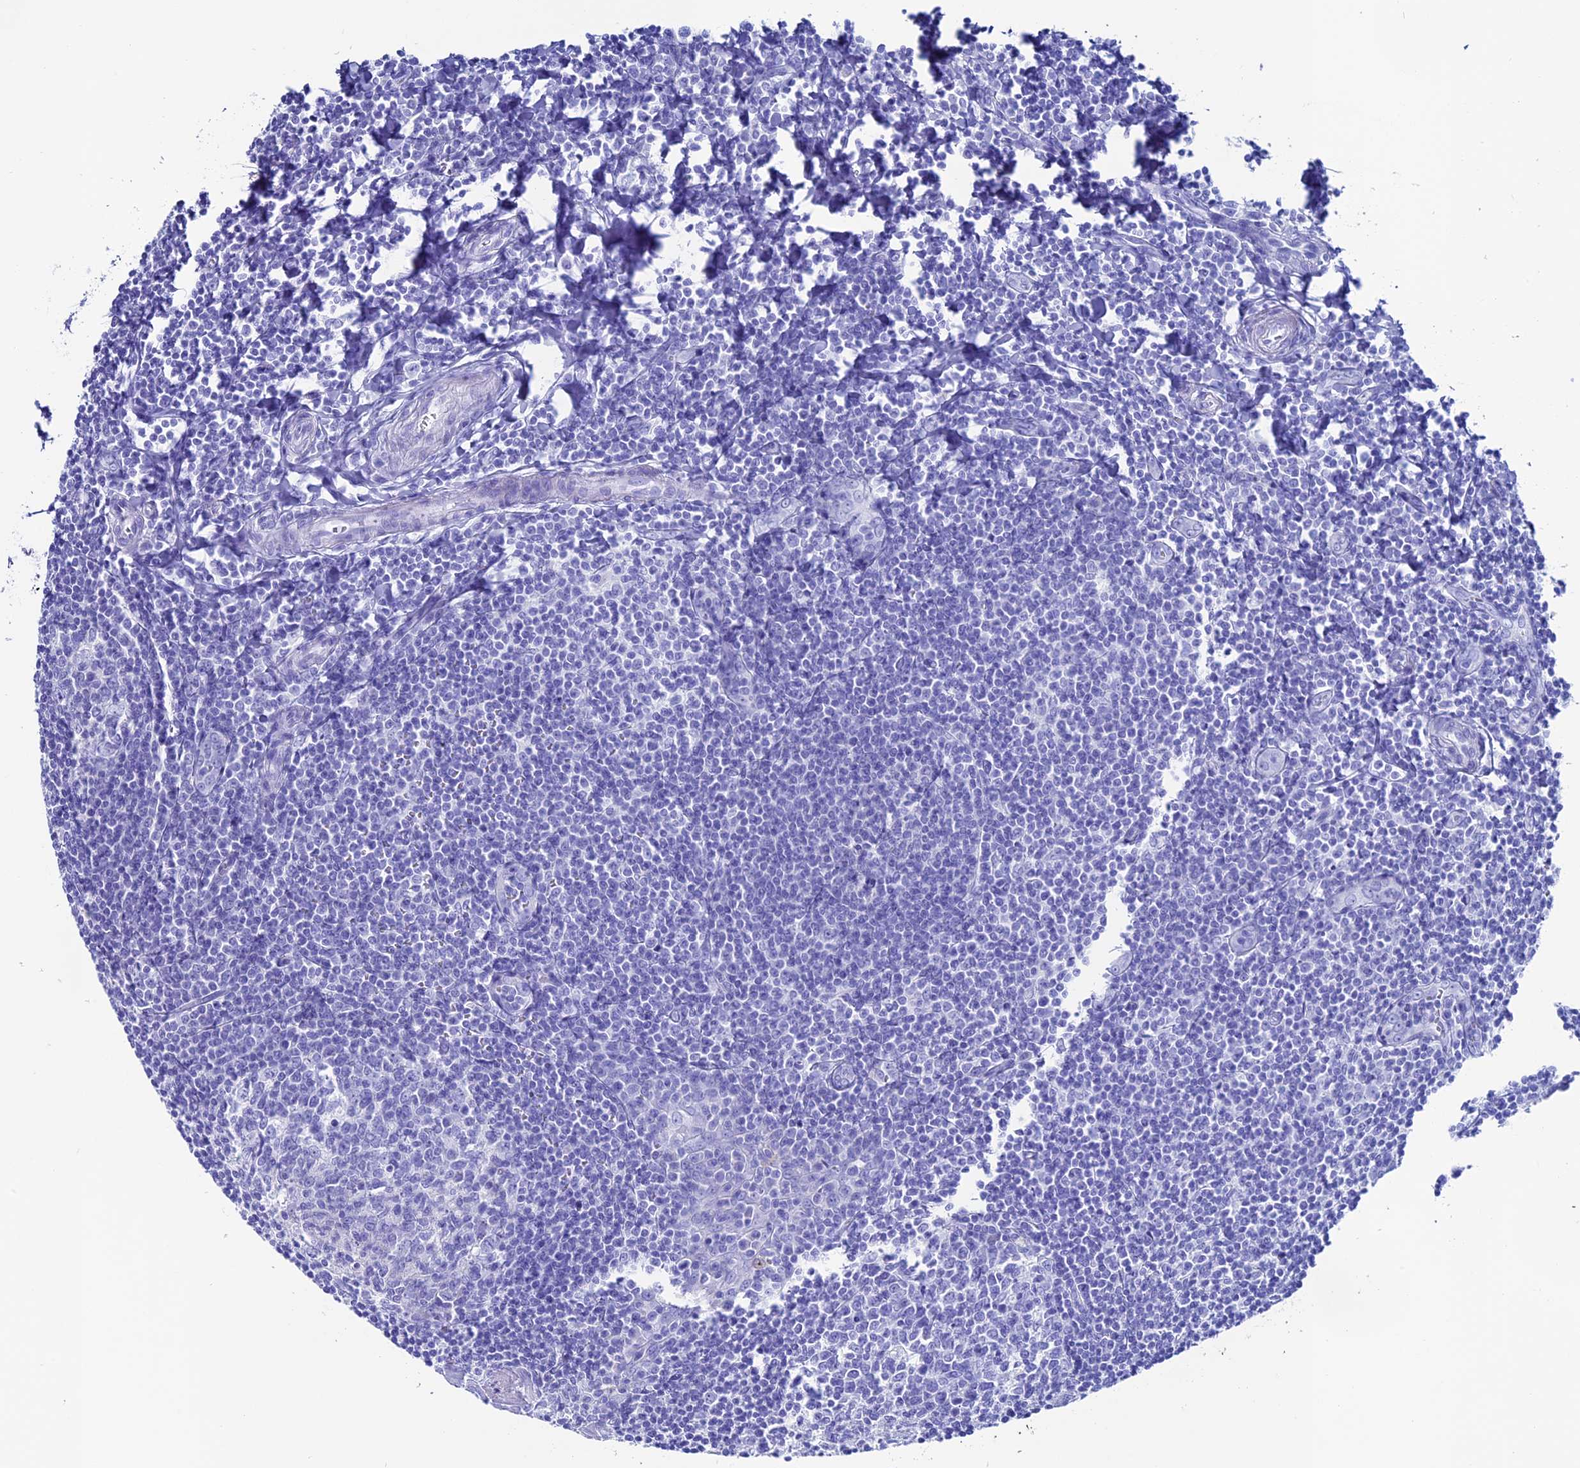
{"staining": {"intensity": "negative", "quantity": "none", "location": "none"}, "tissue": "tonsil", "cell_type": "Germinal center cells", "image_type": "normal", "snomed": [{"axis": "morphology", "description": "Normal tissue, NOS"}, {"axis": "topography", "description": "Tonsil"}], "caption": "This is an immunohistochemistry (IHC) micrograph of unremarkable tonsil. There is no staining in germinal center cells.", "gene": "ANKRD29", "patient": {"sex": "male", "age": 27}}